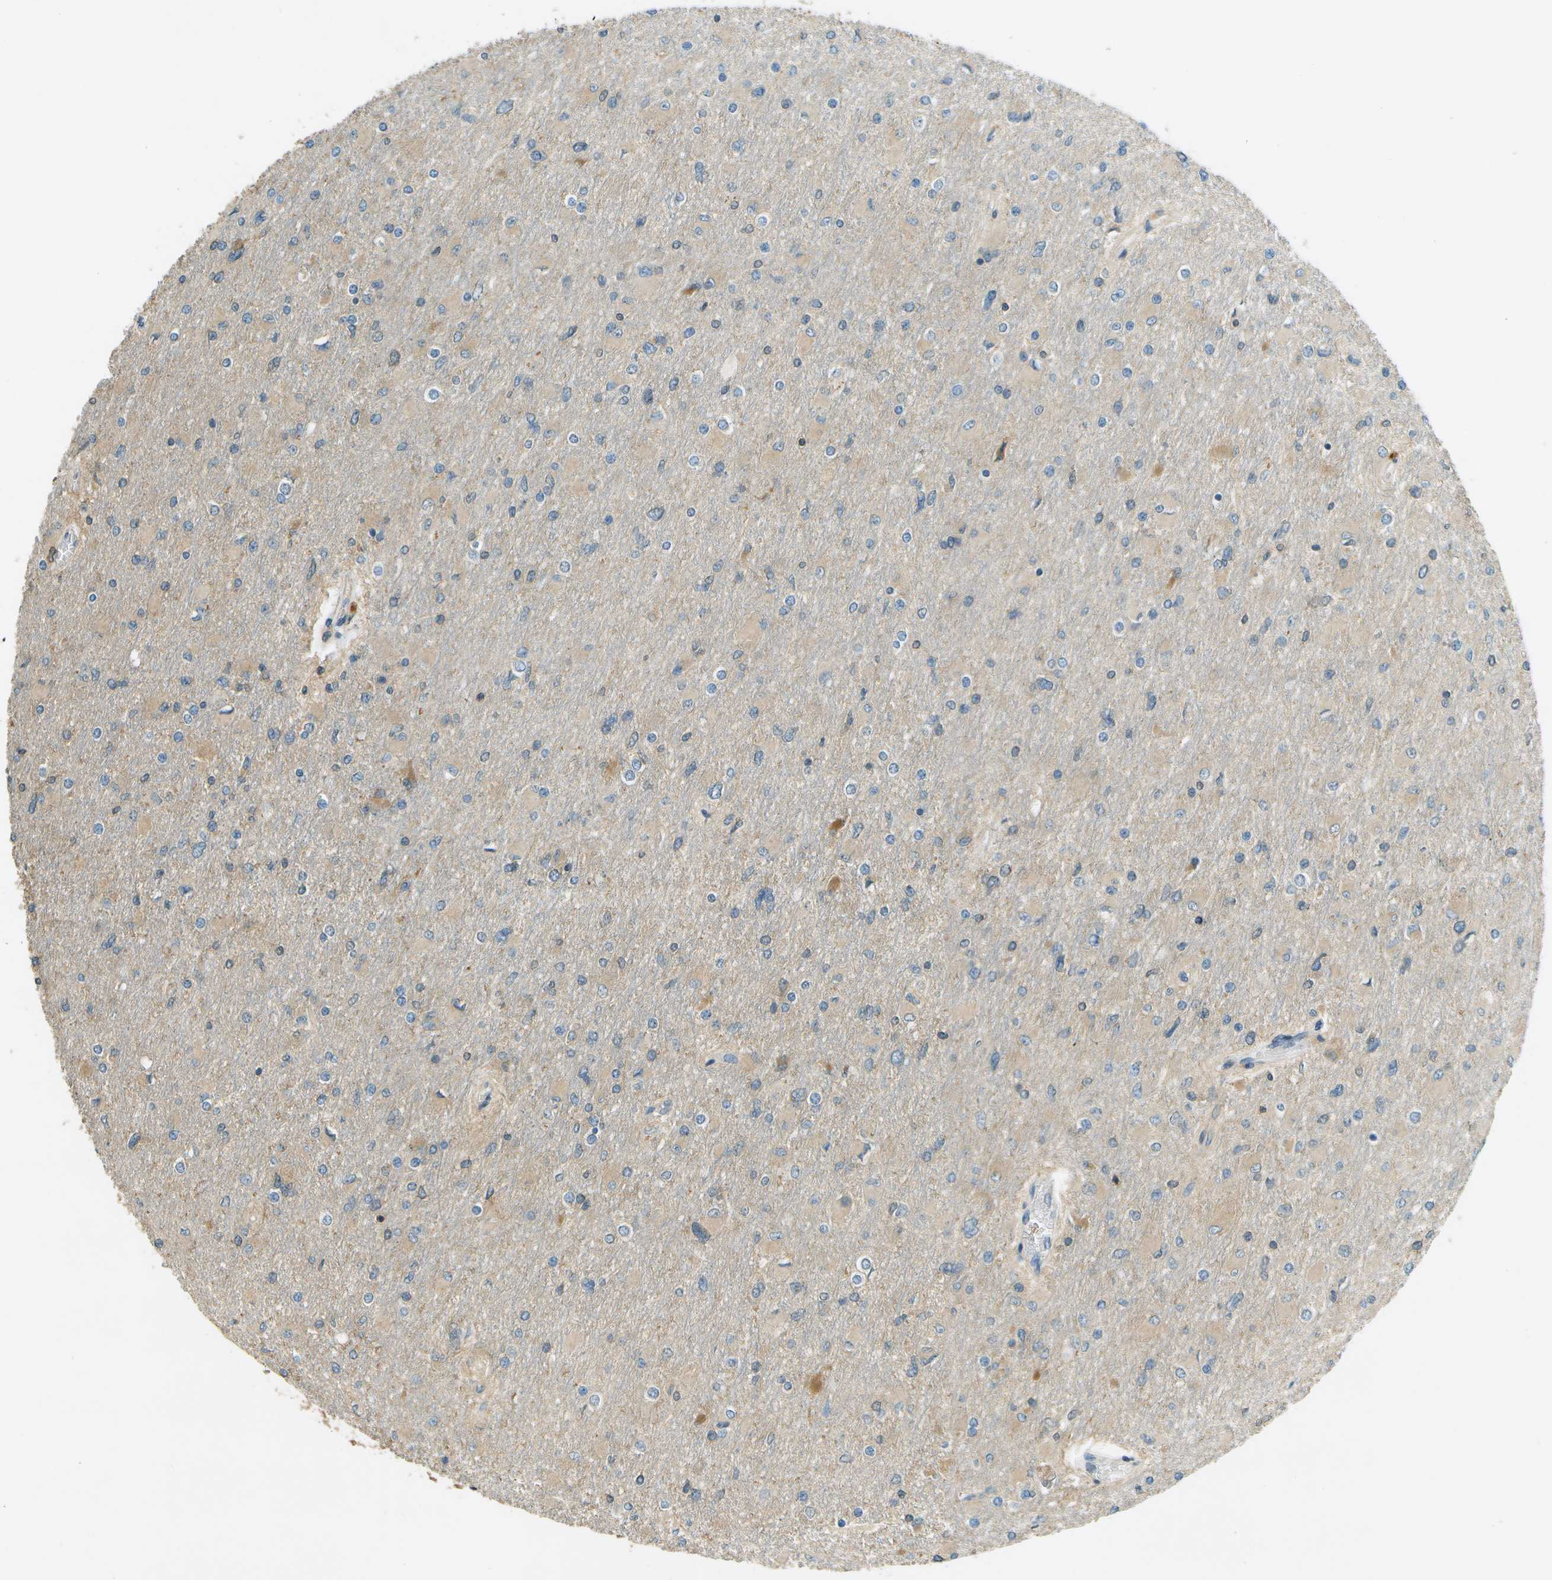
{"staining": {"intensity": "moderate", "quantity": "<25%", "location": "cytoplasmic/membranous"}, "tissue": "glioma", "cell_type": "Tumor cells", "image_type": "cancer", "snomed": [{"axis": "morphology", "description": "Glioma, malignant, High grade"}, {"axis": "topography", "description": "Cerebral cortex"}], "caption": "Approximately <25% of tumor cells in glioma exhibit moderate cytoplasmic/membranous protein staining as visualized by brown immunohistochemical staining.", "gene": "NUDT4", "patient": {"sex": "female", "age": 36}}